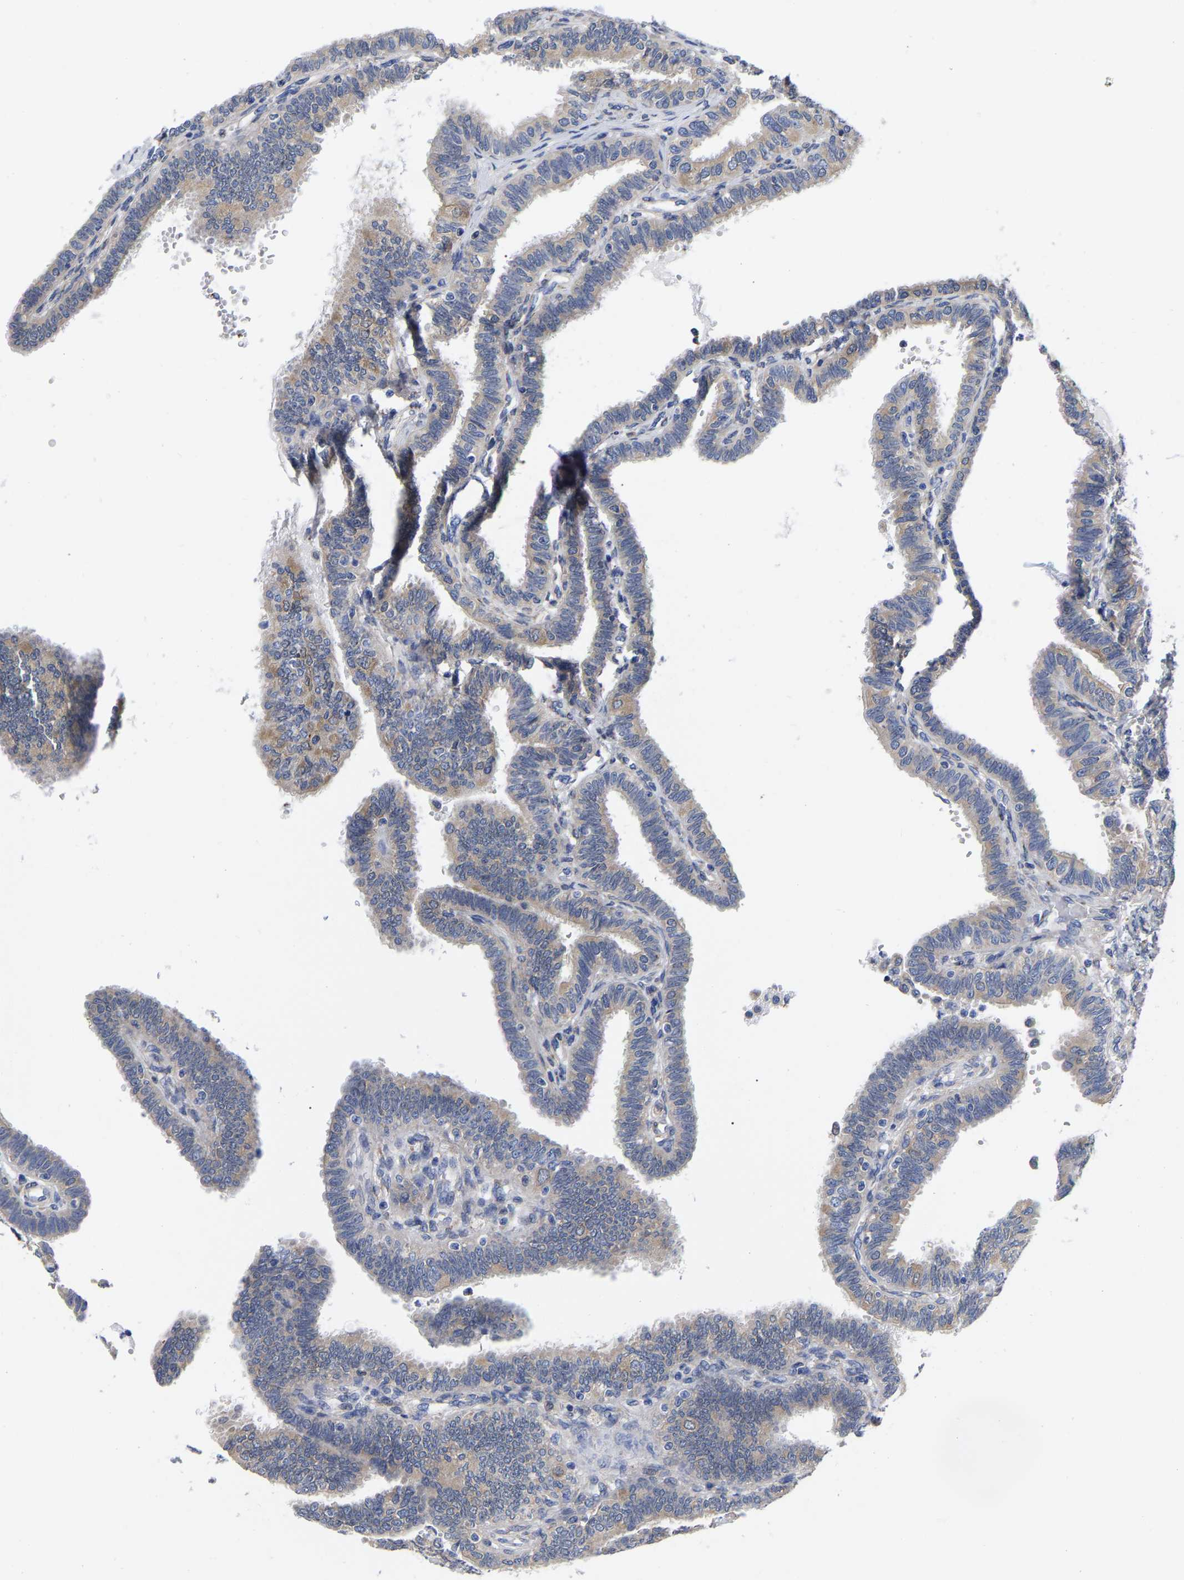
{"staining": {"intensity": "weak", "quantity": ">75%", "location": "cytoplasmic/membranous"}, "tissue": "fallopian tube", "cell_type": "Glandular cells", "image_type": "normal", "snomed": [{"axis": "morphology", "description": "Normal tissue, NOS"}, {"axis": "topography", "description": "Fallopian tube"}, {"axis": "topography", "description": "Placenta"}], "caption": "Brown immunohistochemical staining in normal human fallopian tube reveals weak cytoplasmic/membranous expression in approximately >75% of glandular cells. (IHC, brightfield microscopy, high magnification).", "gene": "CFAP298", "patient": {"sex": "female", "age": 34}}